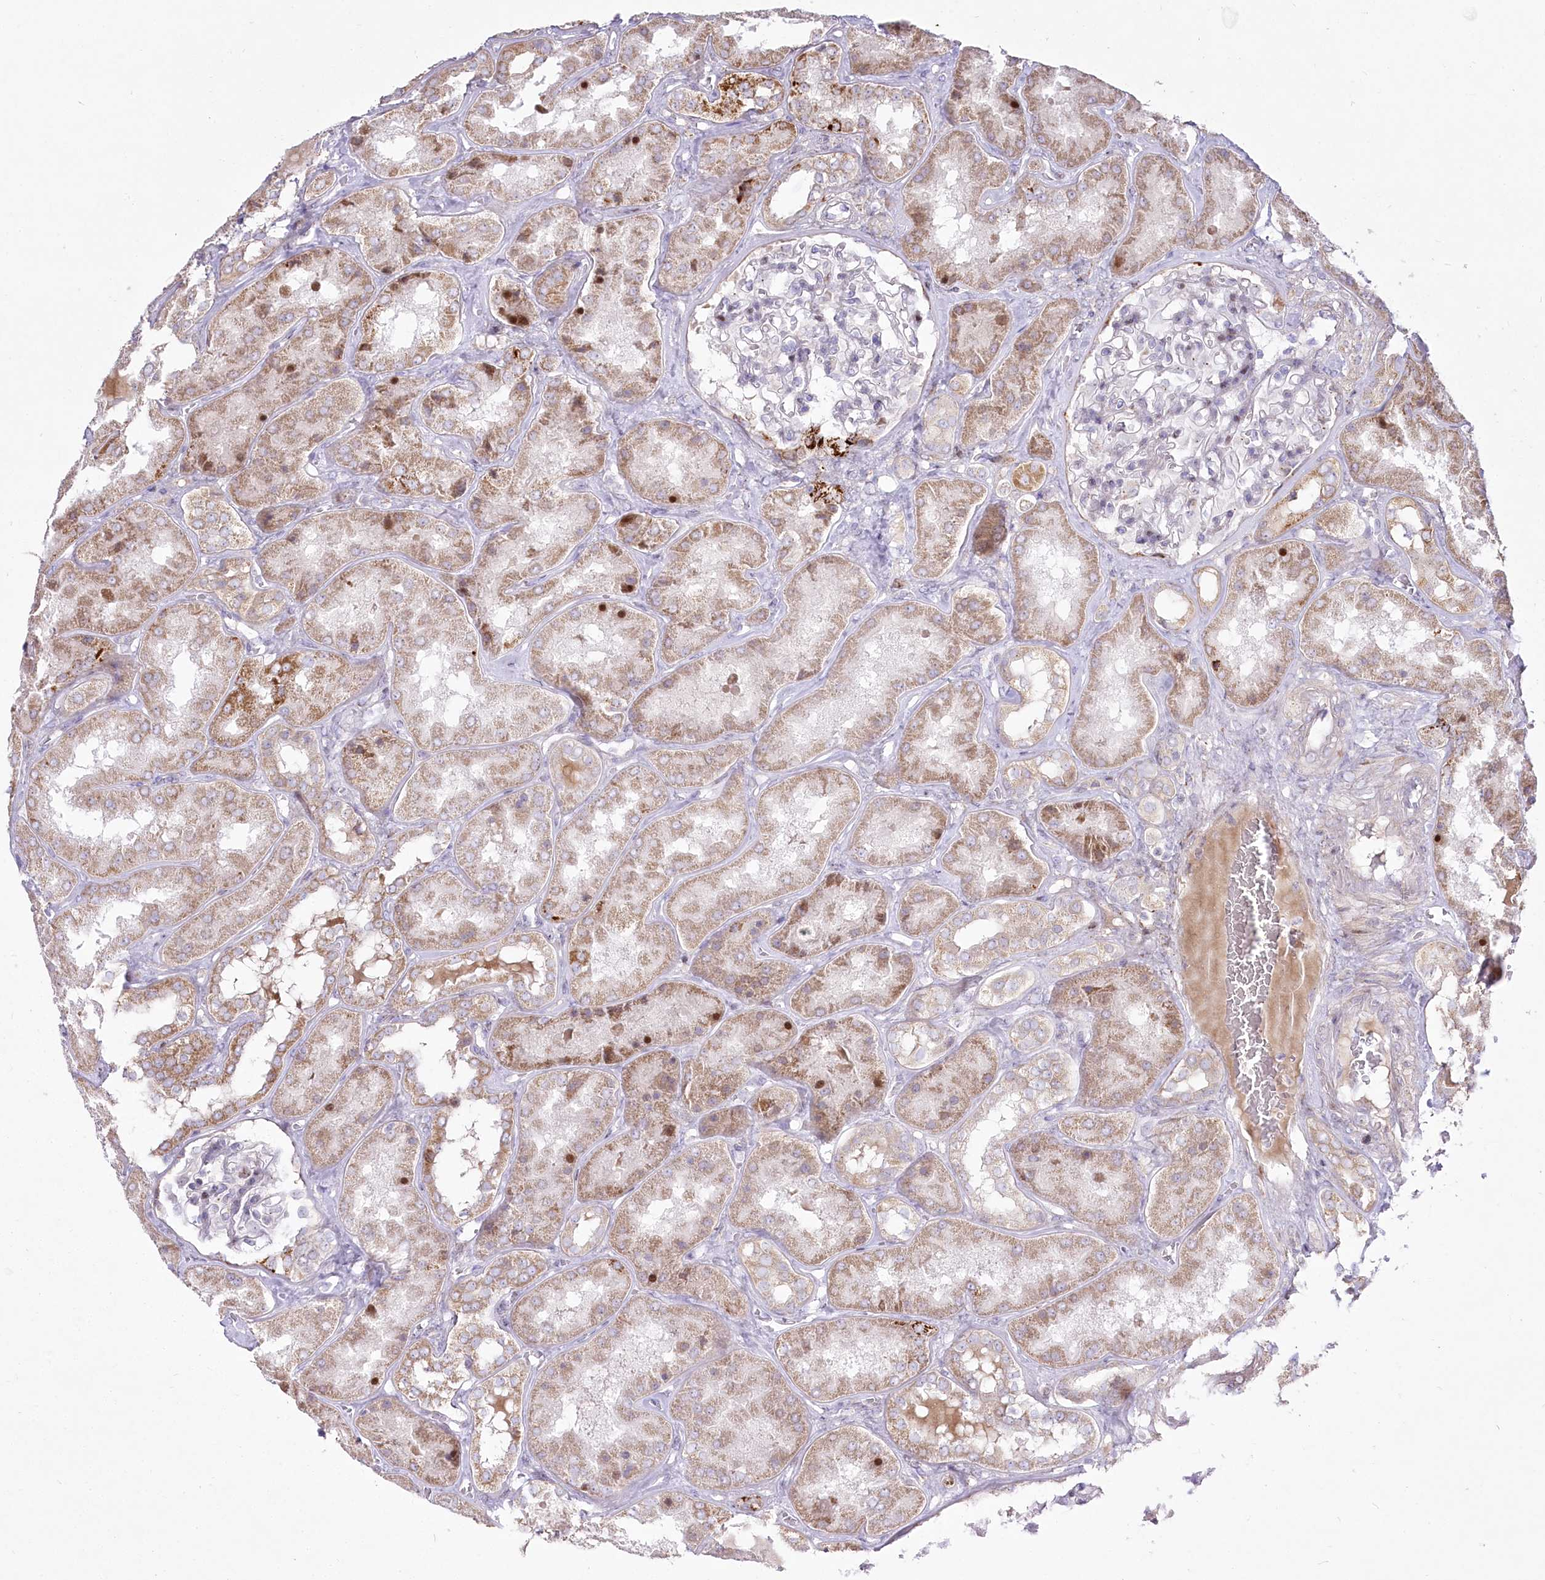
{"staining": {"intensity": "weak", "quantity": "<25%", "location": "nuclear"}, "tissue": "kidney", "cell_type": "Cells in glomeruli", "image_type": "normal", "snomed": [{"axis": "morphology", "description": "Normal tissue, NOS"}, {"axis": "topography", "description": "Kidney"}], "caption": "Immunohistochemical staining of unremarkable human kidney exhibits no significant staining in cells in glomeruli. (DAB (3,3'-diaminobenzidine) IHC visualized using brightfield microscopy, high magnification).", "gene": "CEP164", "patient": {"sex": "female", "age": 56}}